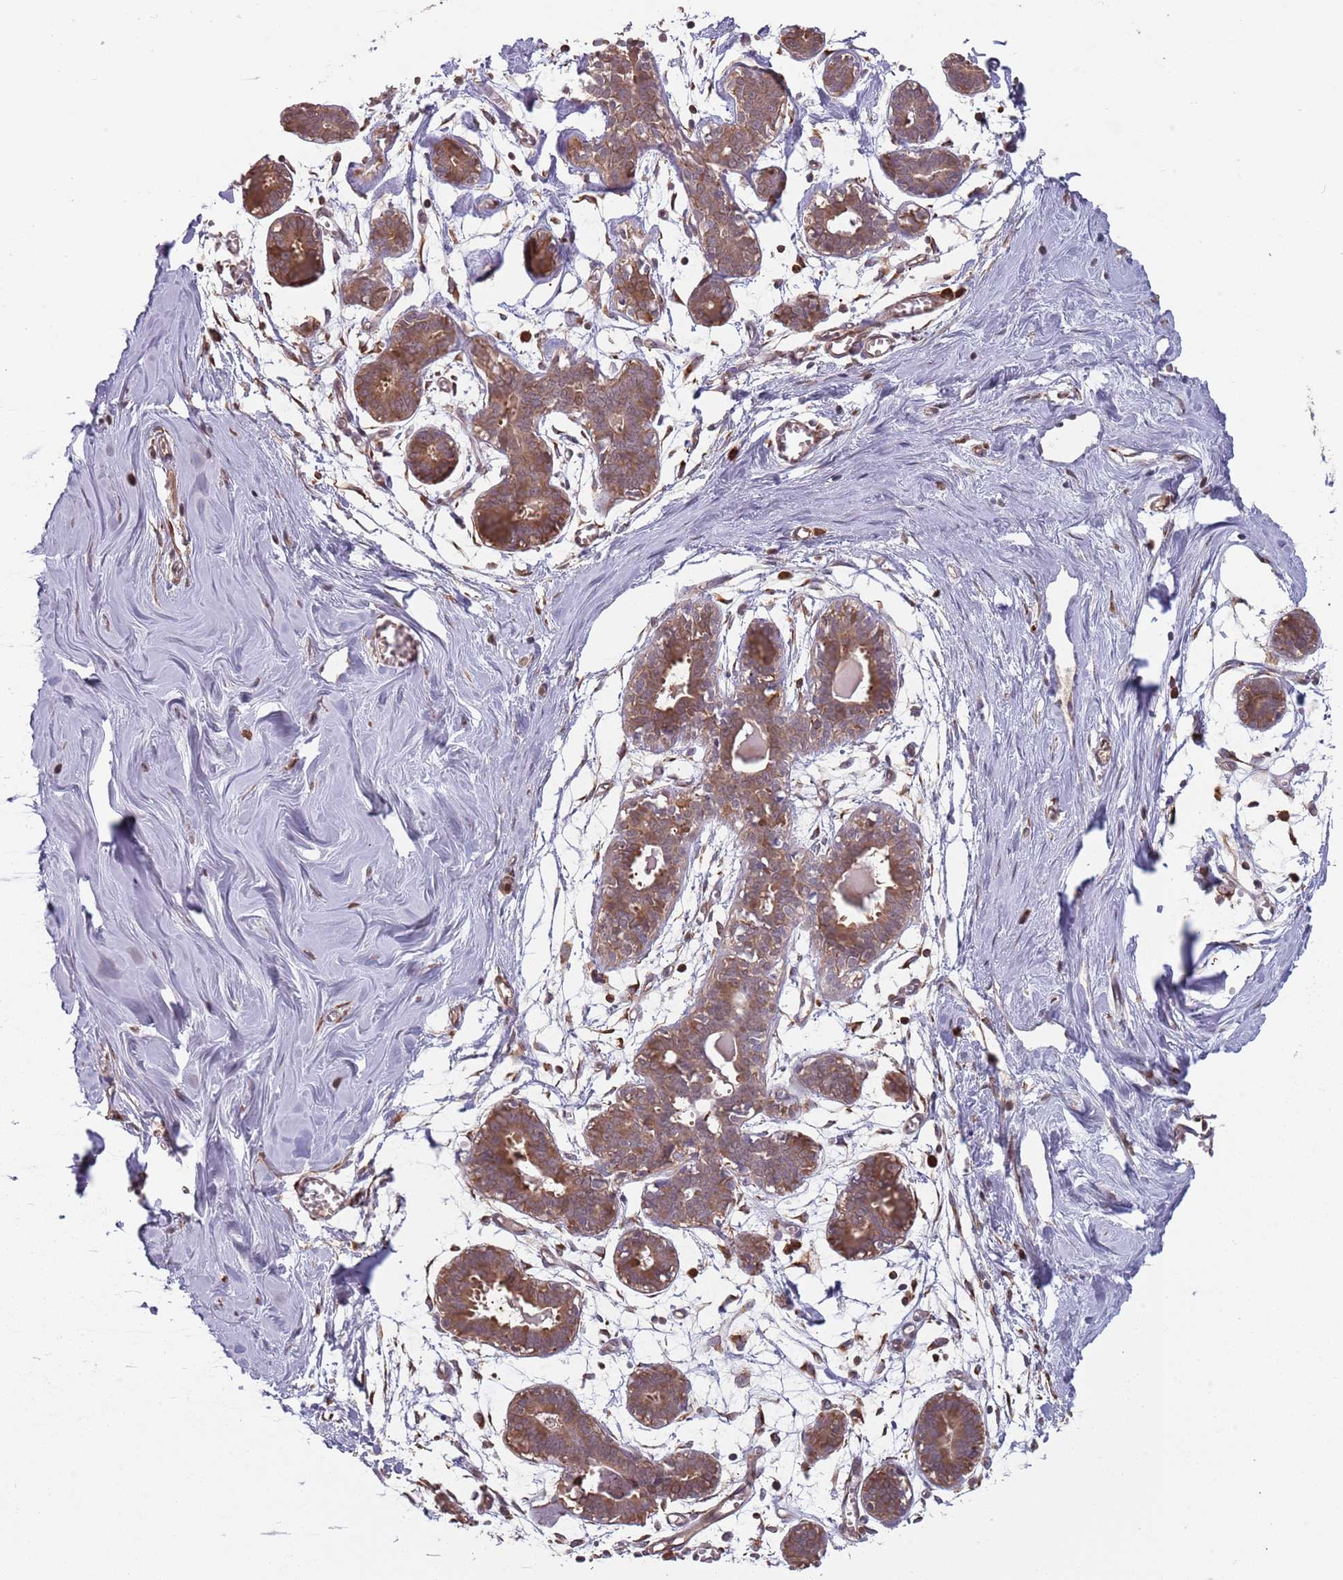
{"staining": {"intensity": "moderate", "quantity": "<25%", "location": "cytoplasmic/membranous"}, "tissue": "breast", "cell_type": "Adipocytes", "image_type": "normal", "snomed": [{"axis": "morphology", "description": "Normal tissue, NOS"}, {"axis": "topography", "description": "Breast"}], "caption": "Moderate cytoplasmic/membranous staining for a protein is appreciated in approximately <25% of adipocytes of benign breast using IHC.", "gene": "COG4", "patient": {"sex": "female", "age": 27}}